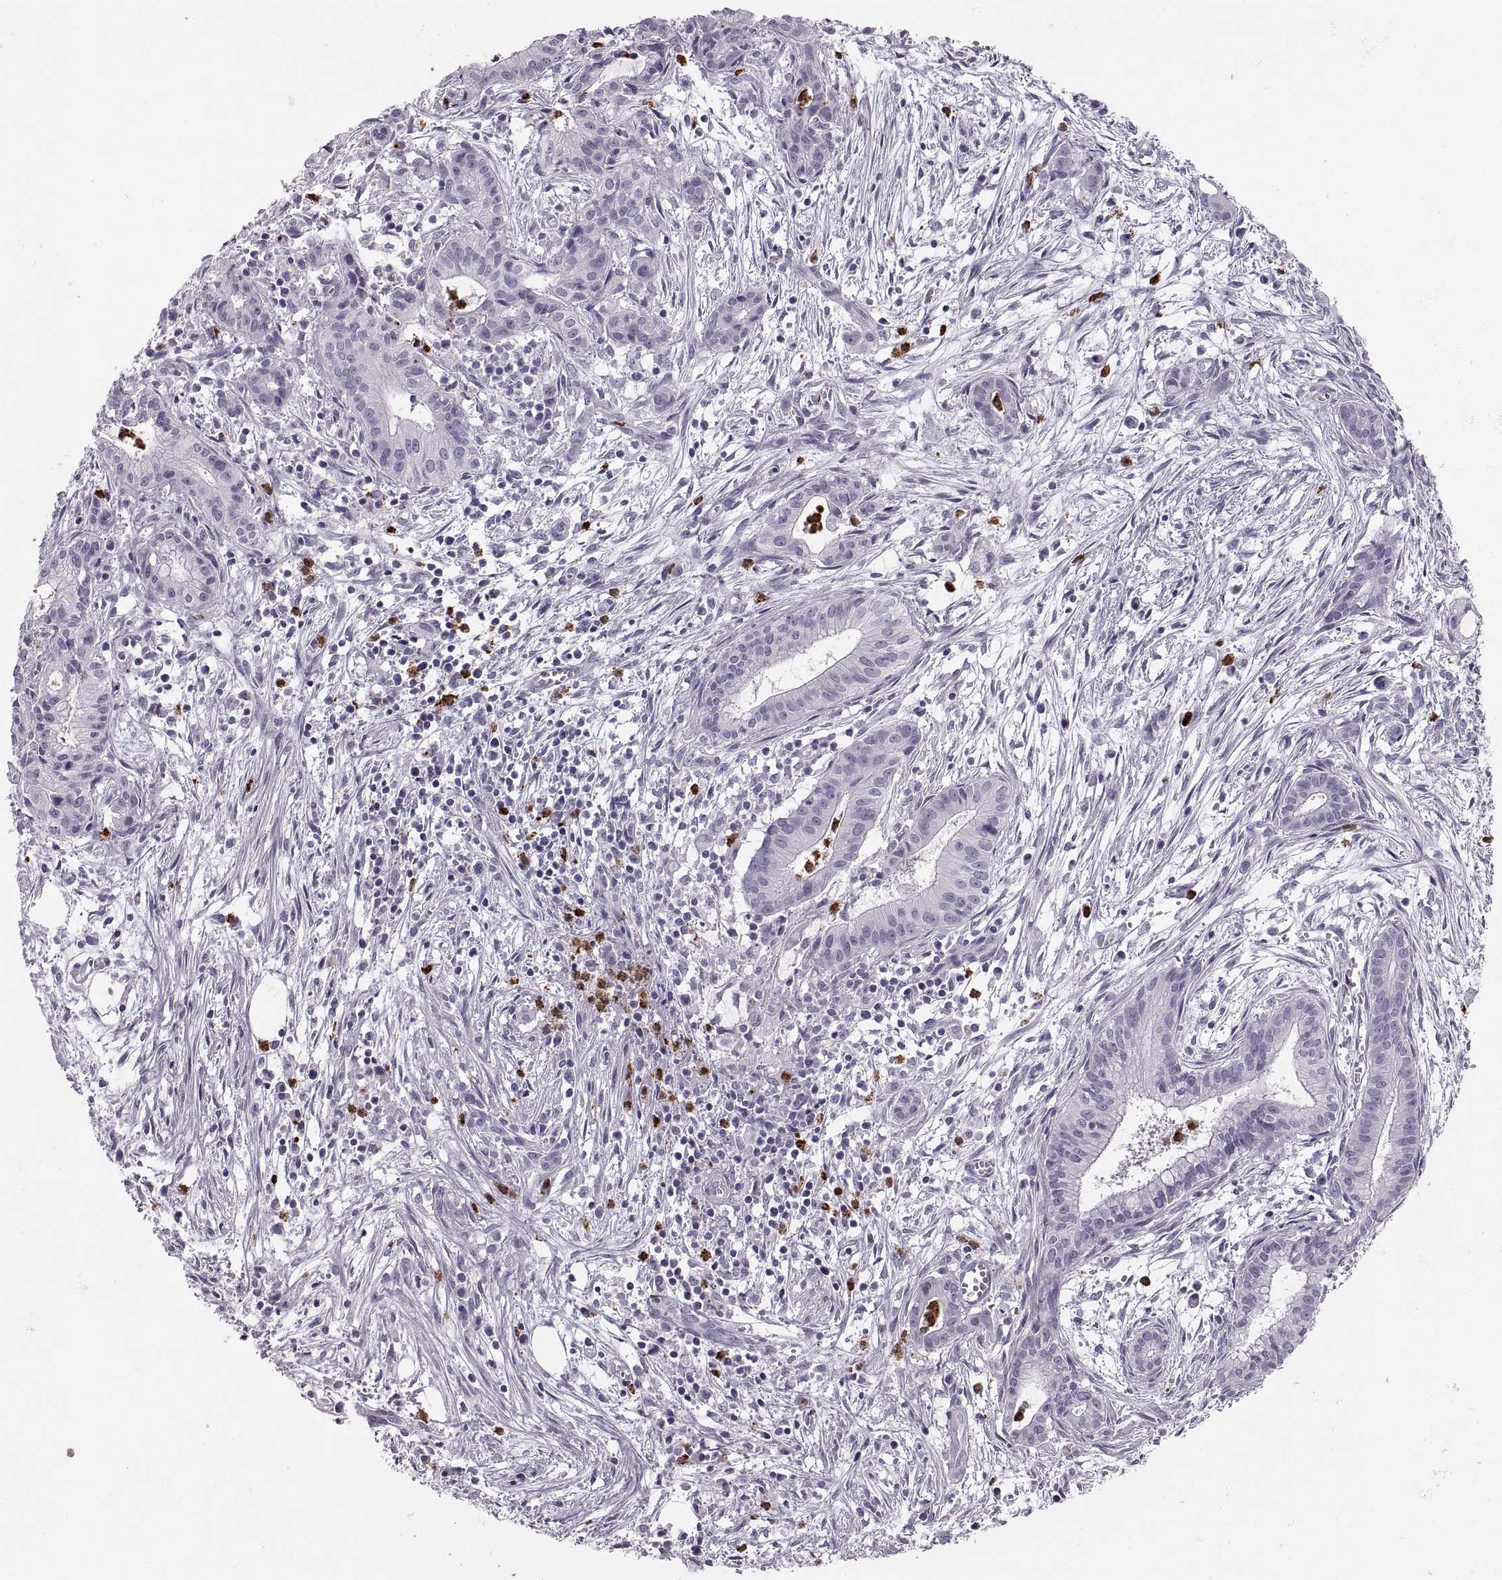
{"staining": {"intensity": "negative", "quantity": "none", "location": "none"}, "tissue": "pancreatic cancer", "cell_type": "Tumor cells", "image_type": "cancer", "snomed": [{"axis": "morphology", "description": "Adenocarcinoma, NOS"}, {"axis": "topography", "description": "Pancreas"}], "caption": "Immunohistochemistry (IHC) image of pancreatic cancer (adenocarcinoma) stained for a protein (brown), which reveals no expression in tumor cells.", "gene": "MILR1", "patient": {"sex": "male", "age": 48}}